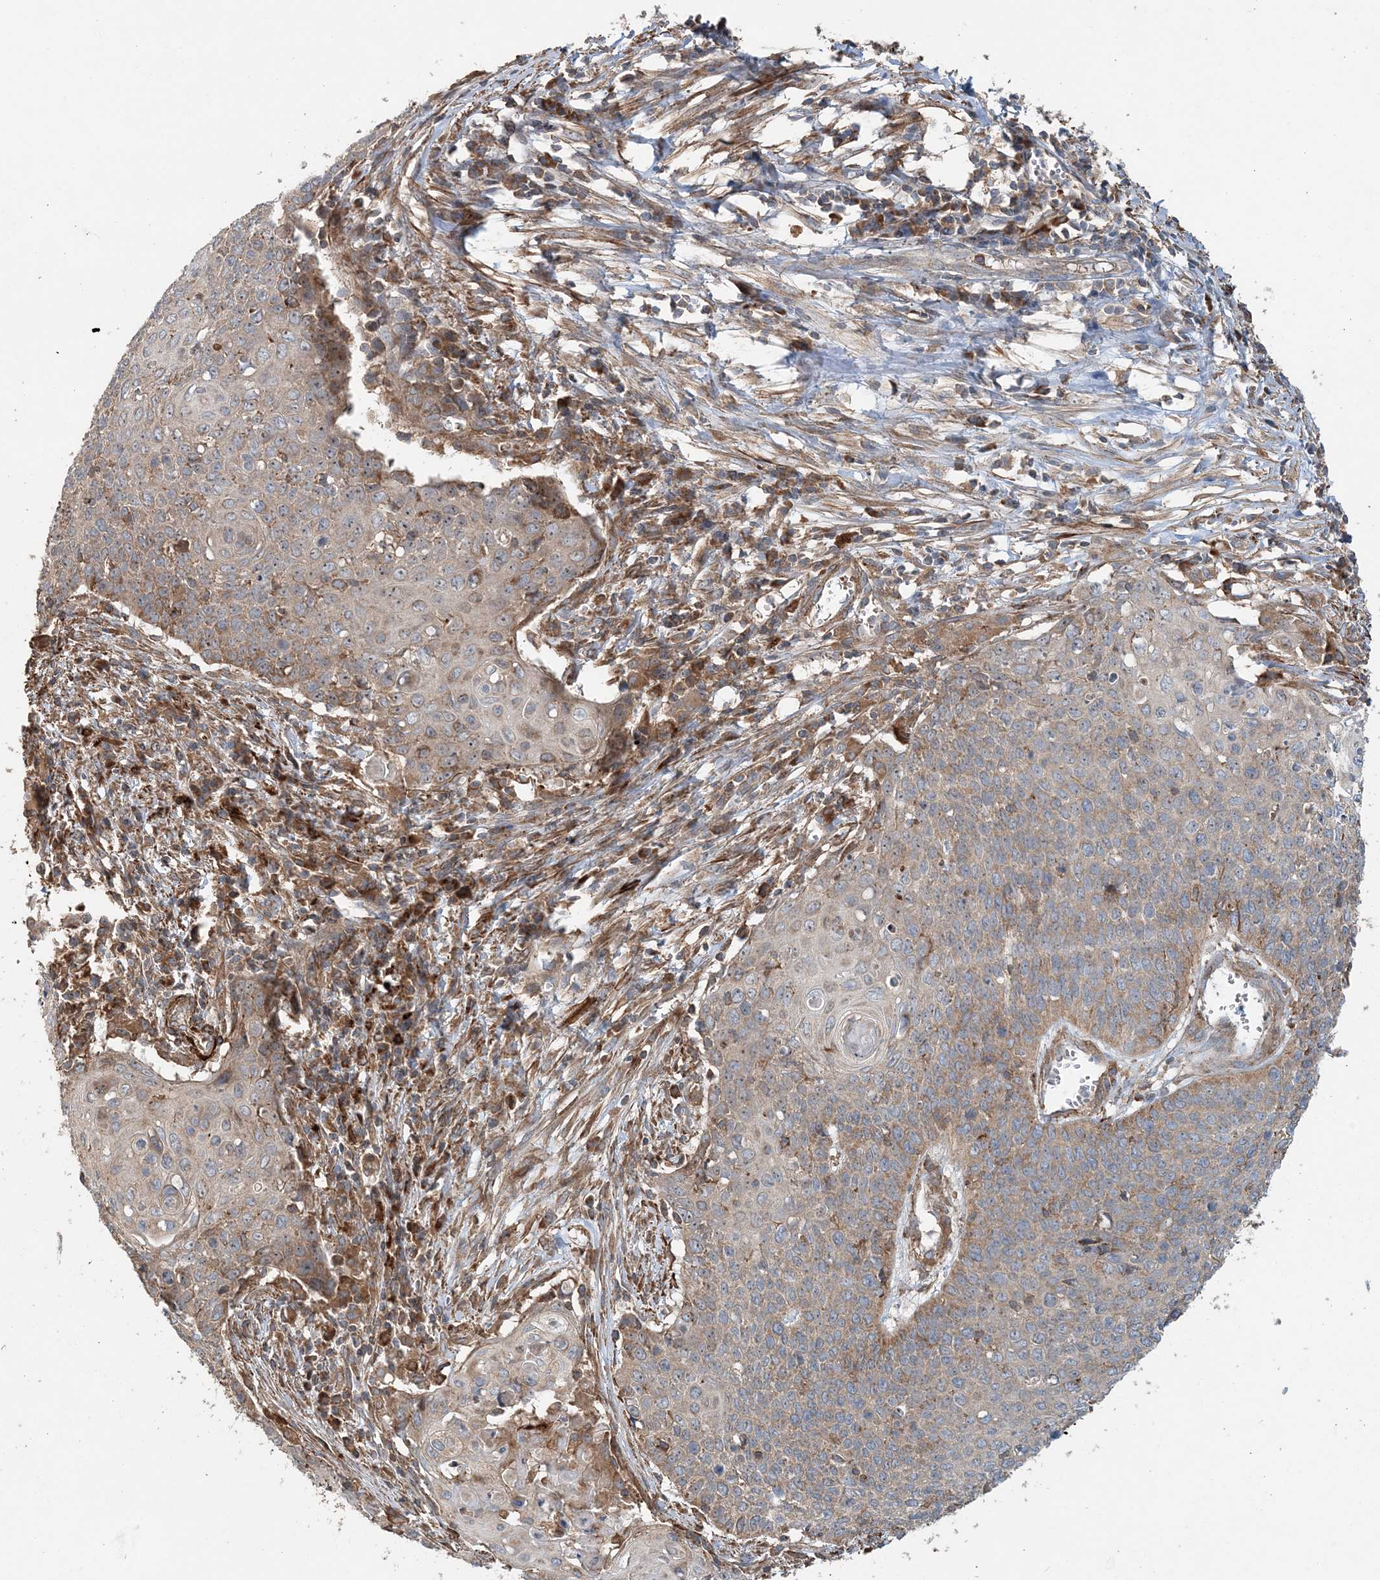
{"staining": {"intensity": "weak", "quantity": "25%-75%", "location": "cytoplasmic/membranous,nuclear"}, "tissue": "cervical cancer", "cell_type": "Tumor cells", "image_type": "cancer", "snomed": [{"axis": "morphology", "description": "Squamous cell carcinoma, NOS"}, {"axis": "topography", "description": "Cervix"}], "caption": "An IHC photomicrograph of tumor tissue is shown. Protein staining in brown highlights weak cytoplasmic/membranous and nuclear positivity in cervical cancer within tumor cells.", "gene": "TTI1", "patient": {"sex": "female", "age": 39}}